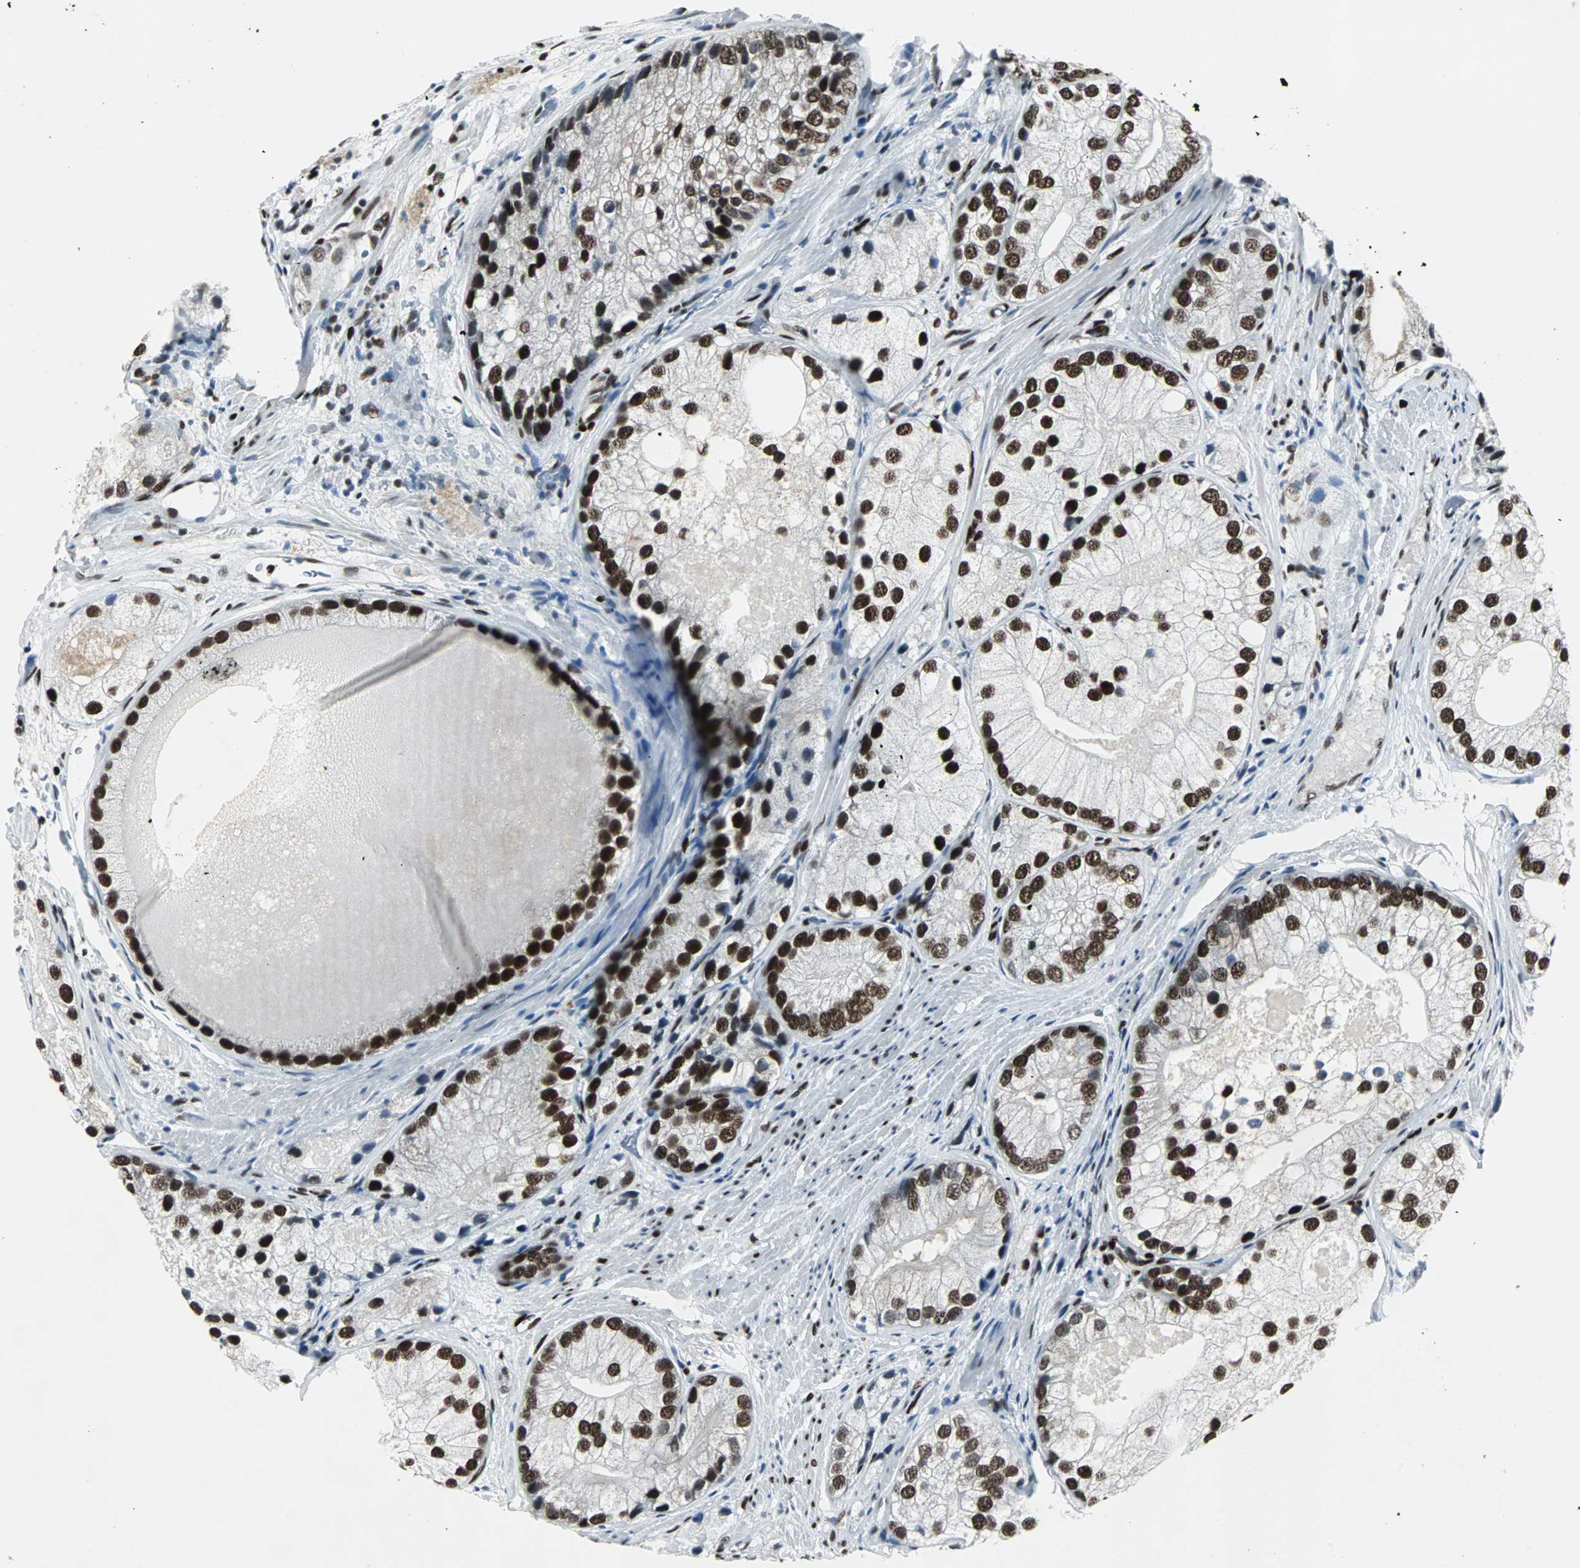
{"staining": {"intensity": "strong", "quantity": ">75%", "location": "nuclear"}, "tissue": "prostate cancer", "cell_type": "Tumor cells", "image_type": "cancer", "snomed": [{"axis": "morphology", "description": "Adenocarcinoma, Low grade"}, {"axis": "topography", "description": "Prostate"}], "caption": "Tumor cells demonstrate high levels of strong nuclear positivity in approximately >75% of cells in prostate low-grade adenocarcinoma.", "gene": "MEF2D", "patient": {"sex": "male", "age": 69}}